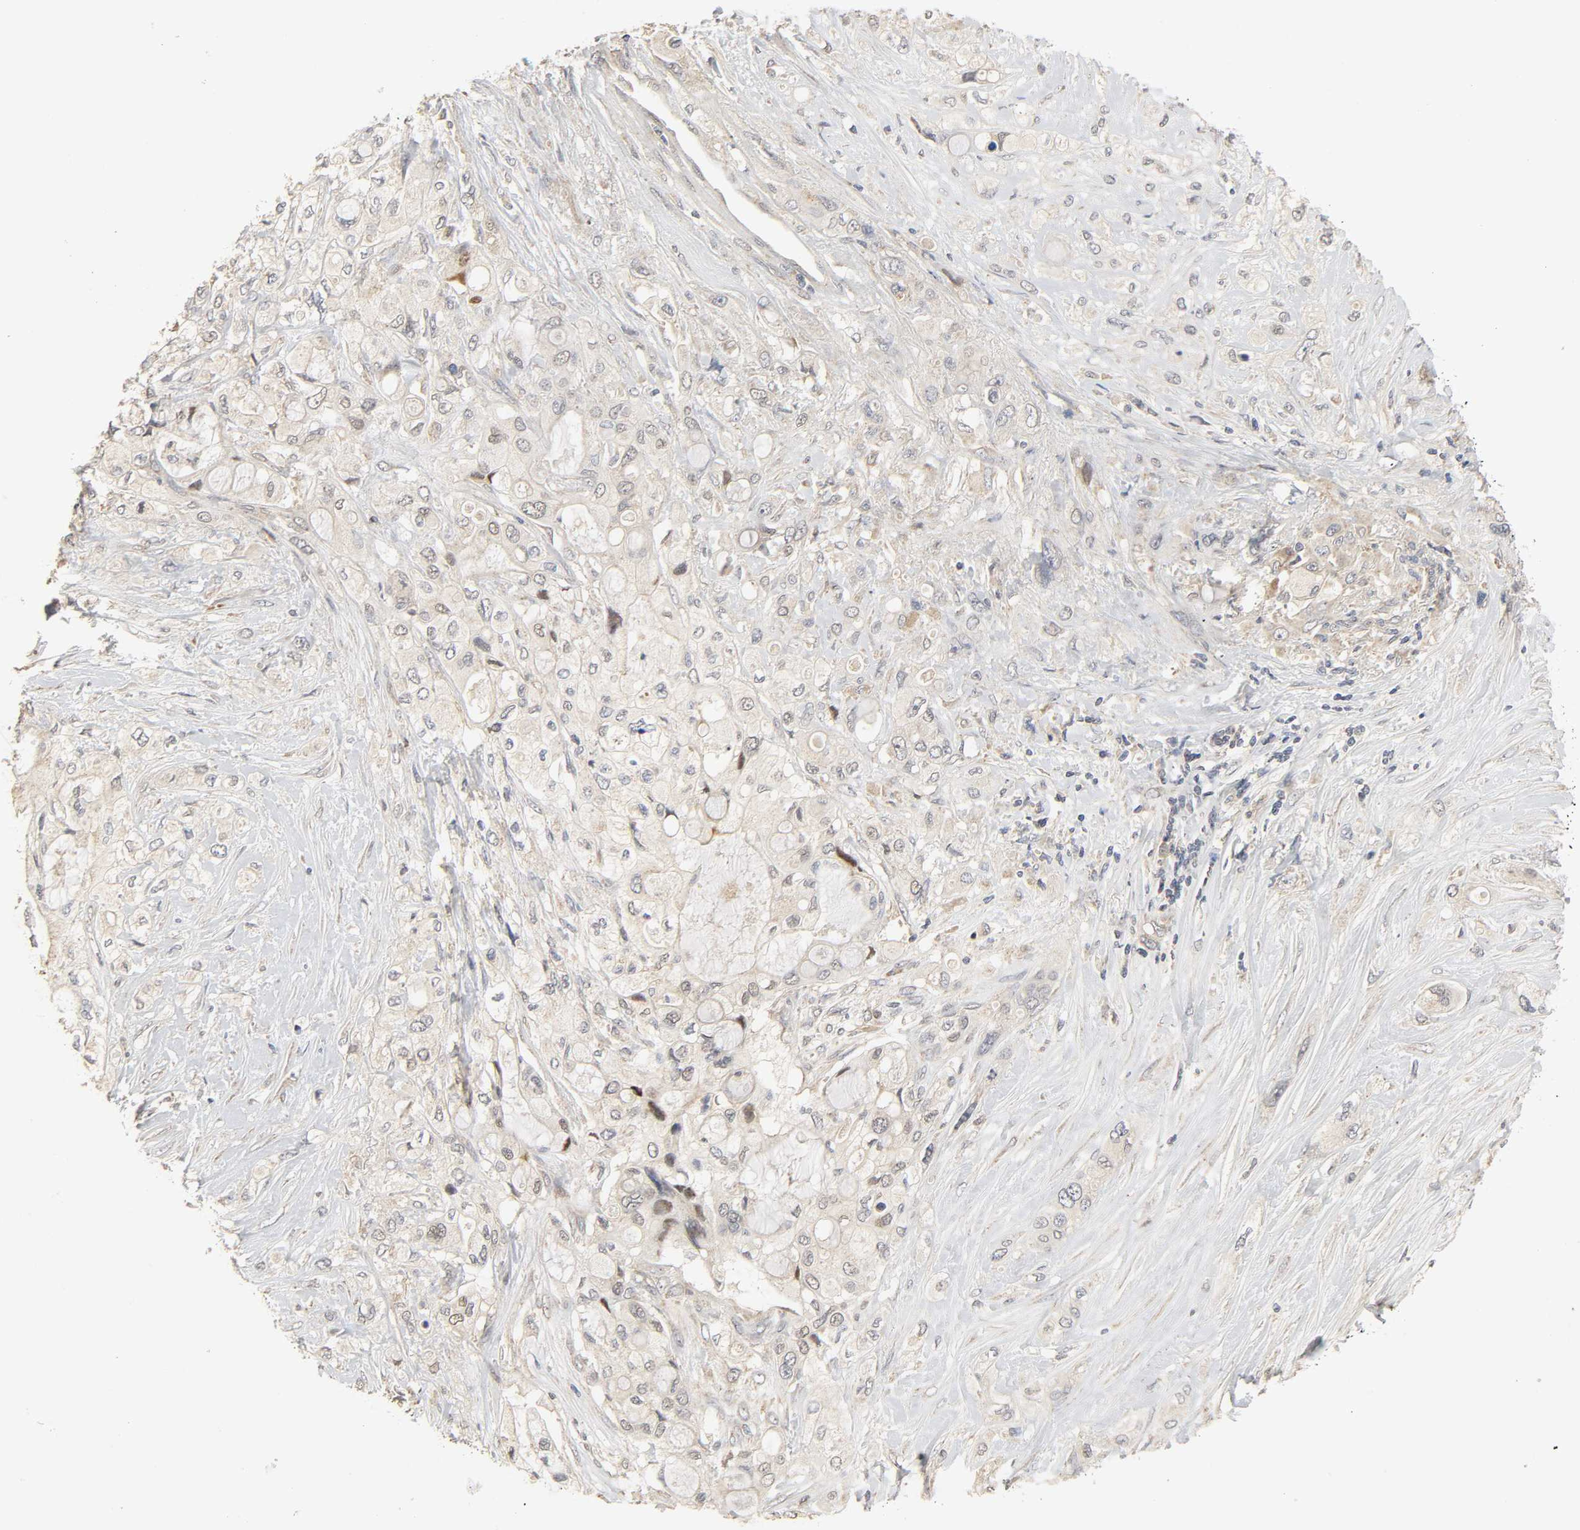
{"staining": {"intensity": "negative", "quantity": "none", "location": "none"}, "tissue": "pancreatic cancer", "cell_type": "Tumor cells", "image_type": "cancer", "snomed": [{"axis": "morphology", "description": "Adenocarcinoma, NOS"}, {"axis": "topography", "description": "Pancreas"}], "caption": "An IHC histopathology image of pancreatic adenocarcinoma is shown. There is no staining in tumor cells of pancreatic adenocarcinoma.", "gene": "CLEC4E", "patient": {"sex": "female", "age": 59}}